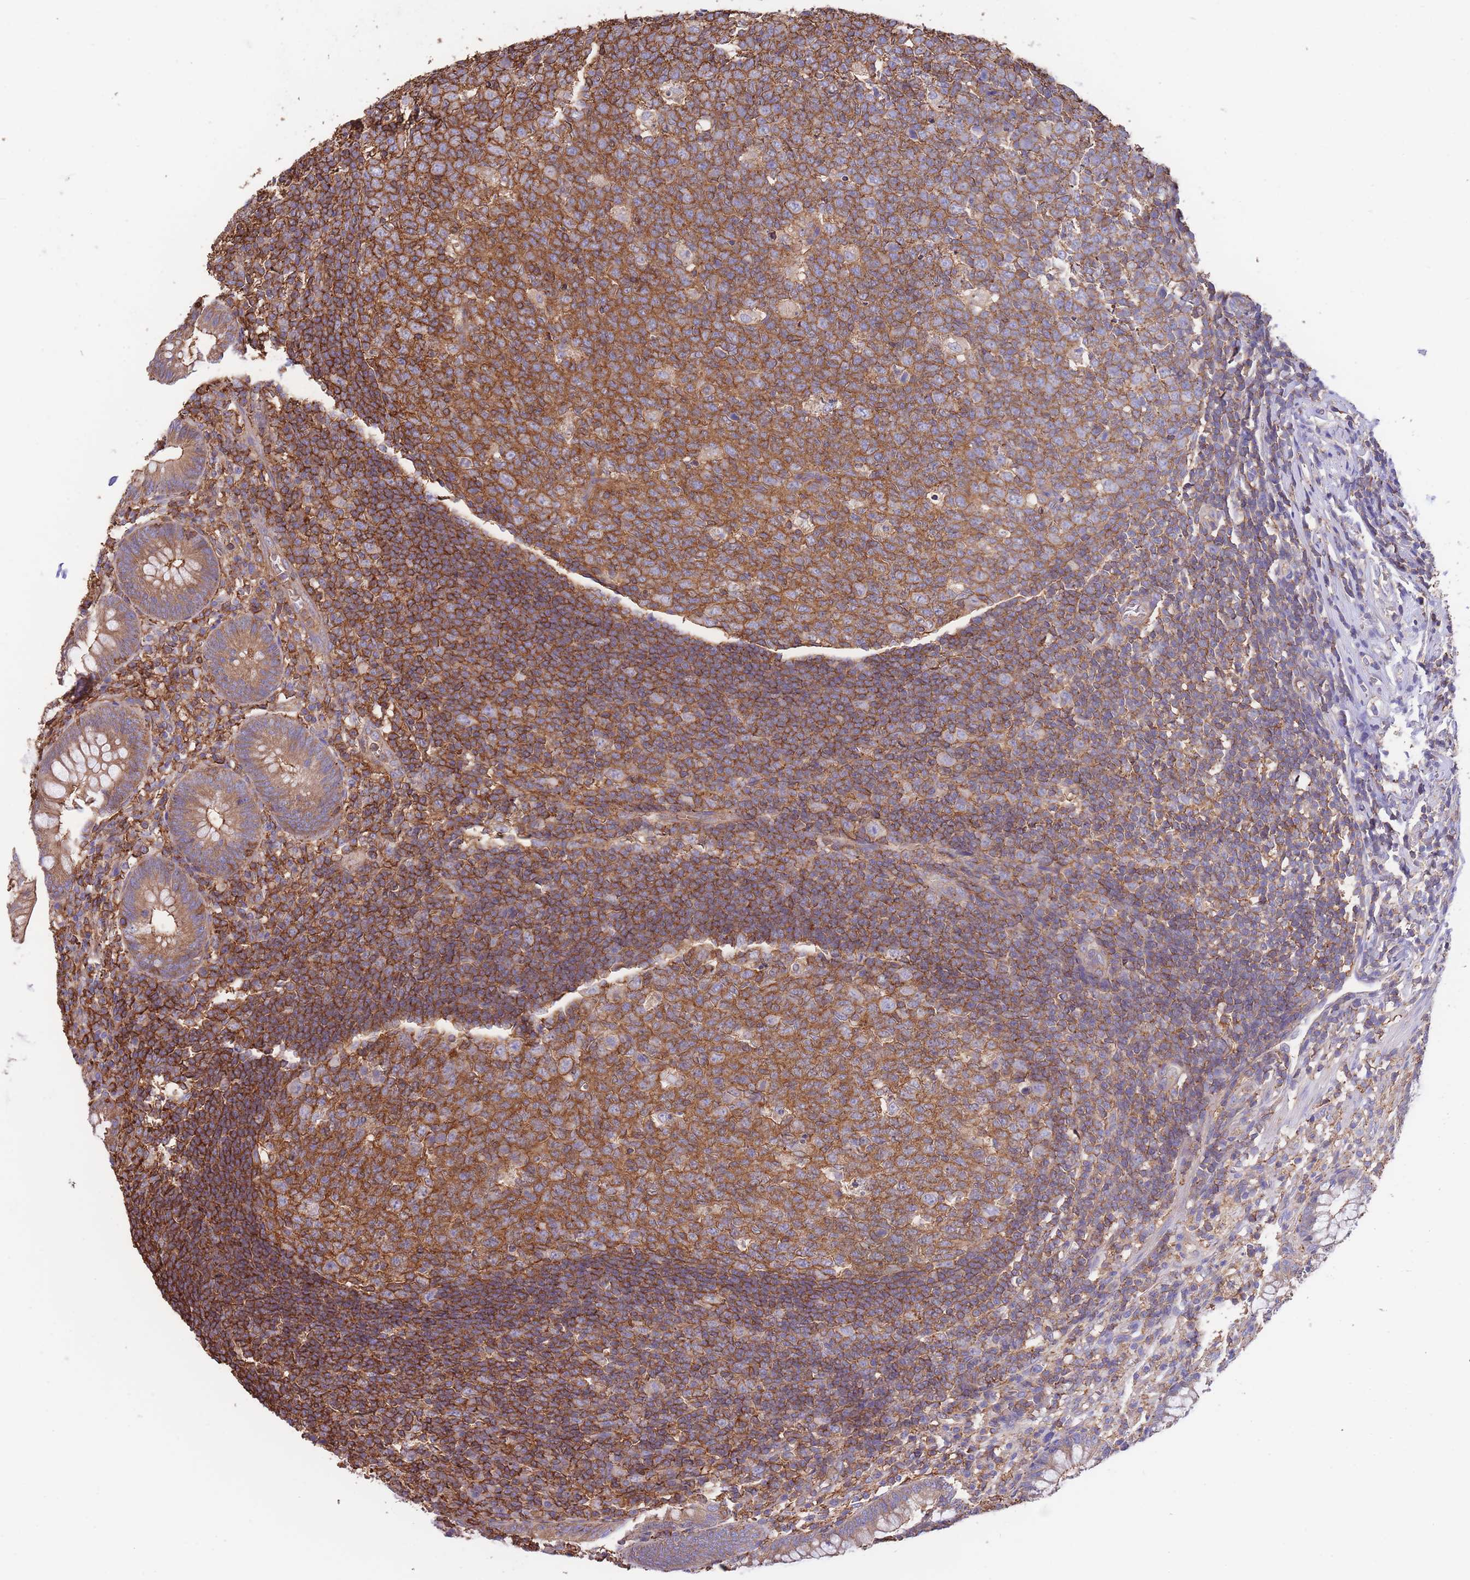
{"staining": {"intensity": "moderate", "quantity": "25%-75%", "location": "cytoplasmic/membranous"}, "tissue": "appendix", "cell_type": "Glandular cells", "image_type": "normal", "snomed": [{"axis": "morphology", "description": "Normal tissue, NOS"}, {"axis": "topography", "description": "Appendix"}], "caption": "Unremarkable appendix reveals moderate cytoplasmic/membranous staining in approximately 25%-75% of glandular cells, visualized by immunohistochemistry. The staining was performed using DAB, with brown indicating positive protein expression. Nuclei are stained blue with hematoxylin.", "gene": "LRRN4CL", "patient": {"sex": "male", "age": 56}}